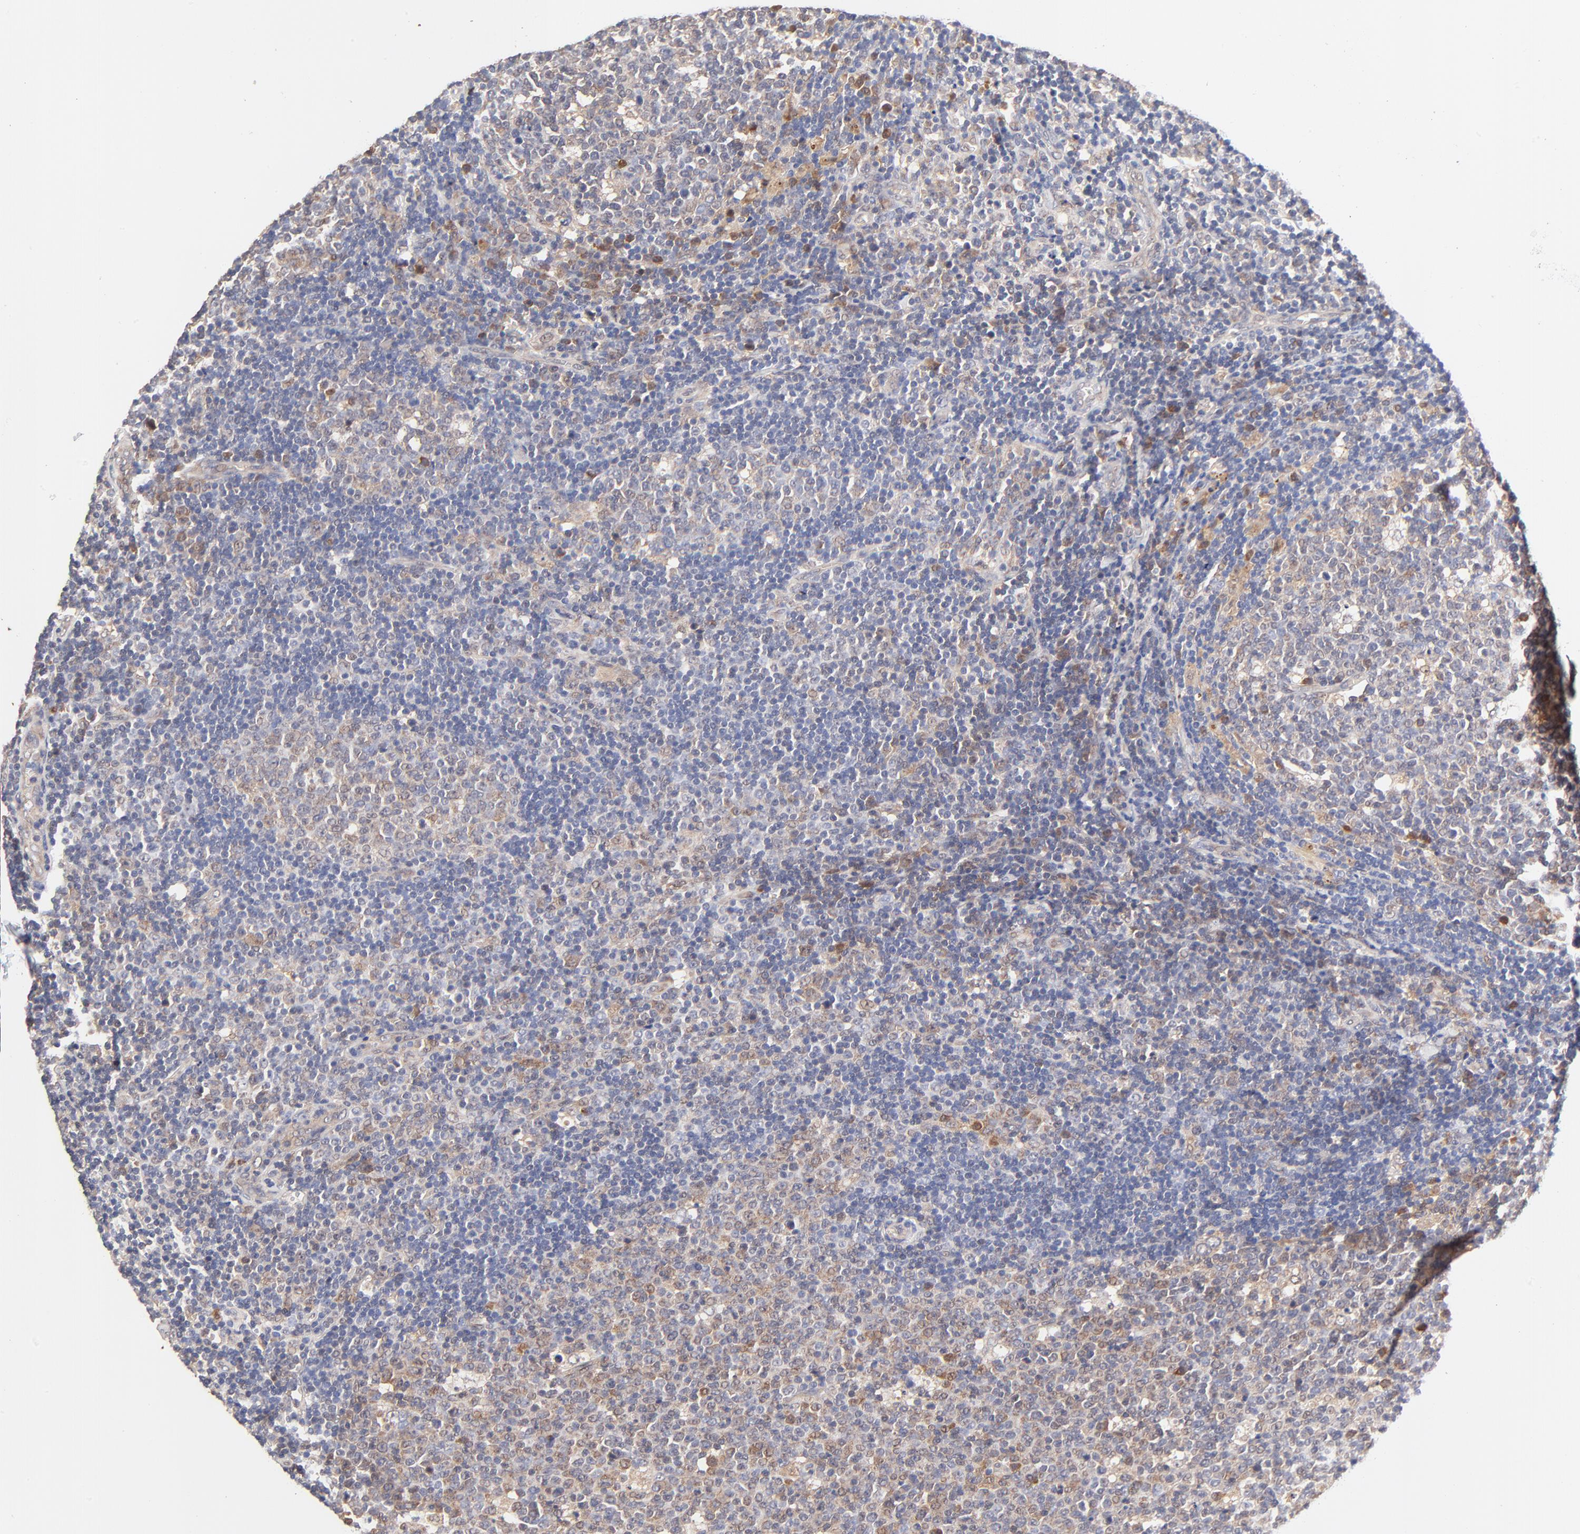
{"staining": {"intensity": "weak", "quantity": "25%-75%", "location": "cytoplasmic/membranous,nuclear"}, "tissue": "lymph node", "cell_type": "Germinal center cells", "image_type": "normal", "snomed": [{"axis": "morphology", "description": "Normal tissue, NOS"}, {"axis": "topography", "description": "Lymph node"}, {"axis": "topography", "description": "Salivary gland"}], "caption": "IHC micrograph of benign lymph node: human lymph node stained using immunohistochemistry (IHC) exhibits low levels of weak protein expression localized specifically in the cytoplasmic/membranous,nuclear of germinal center cells, appearing as a cytoplasmic/membranous,nuclear brown color.", "gene": "TXNL1", "patient": {"sex": "male", "age": 8}}